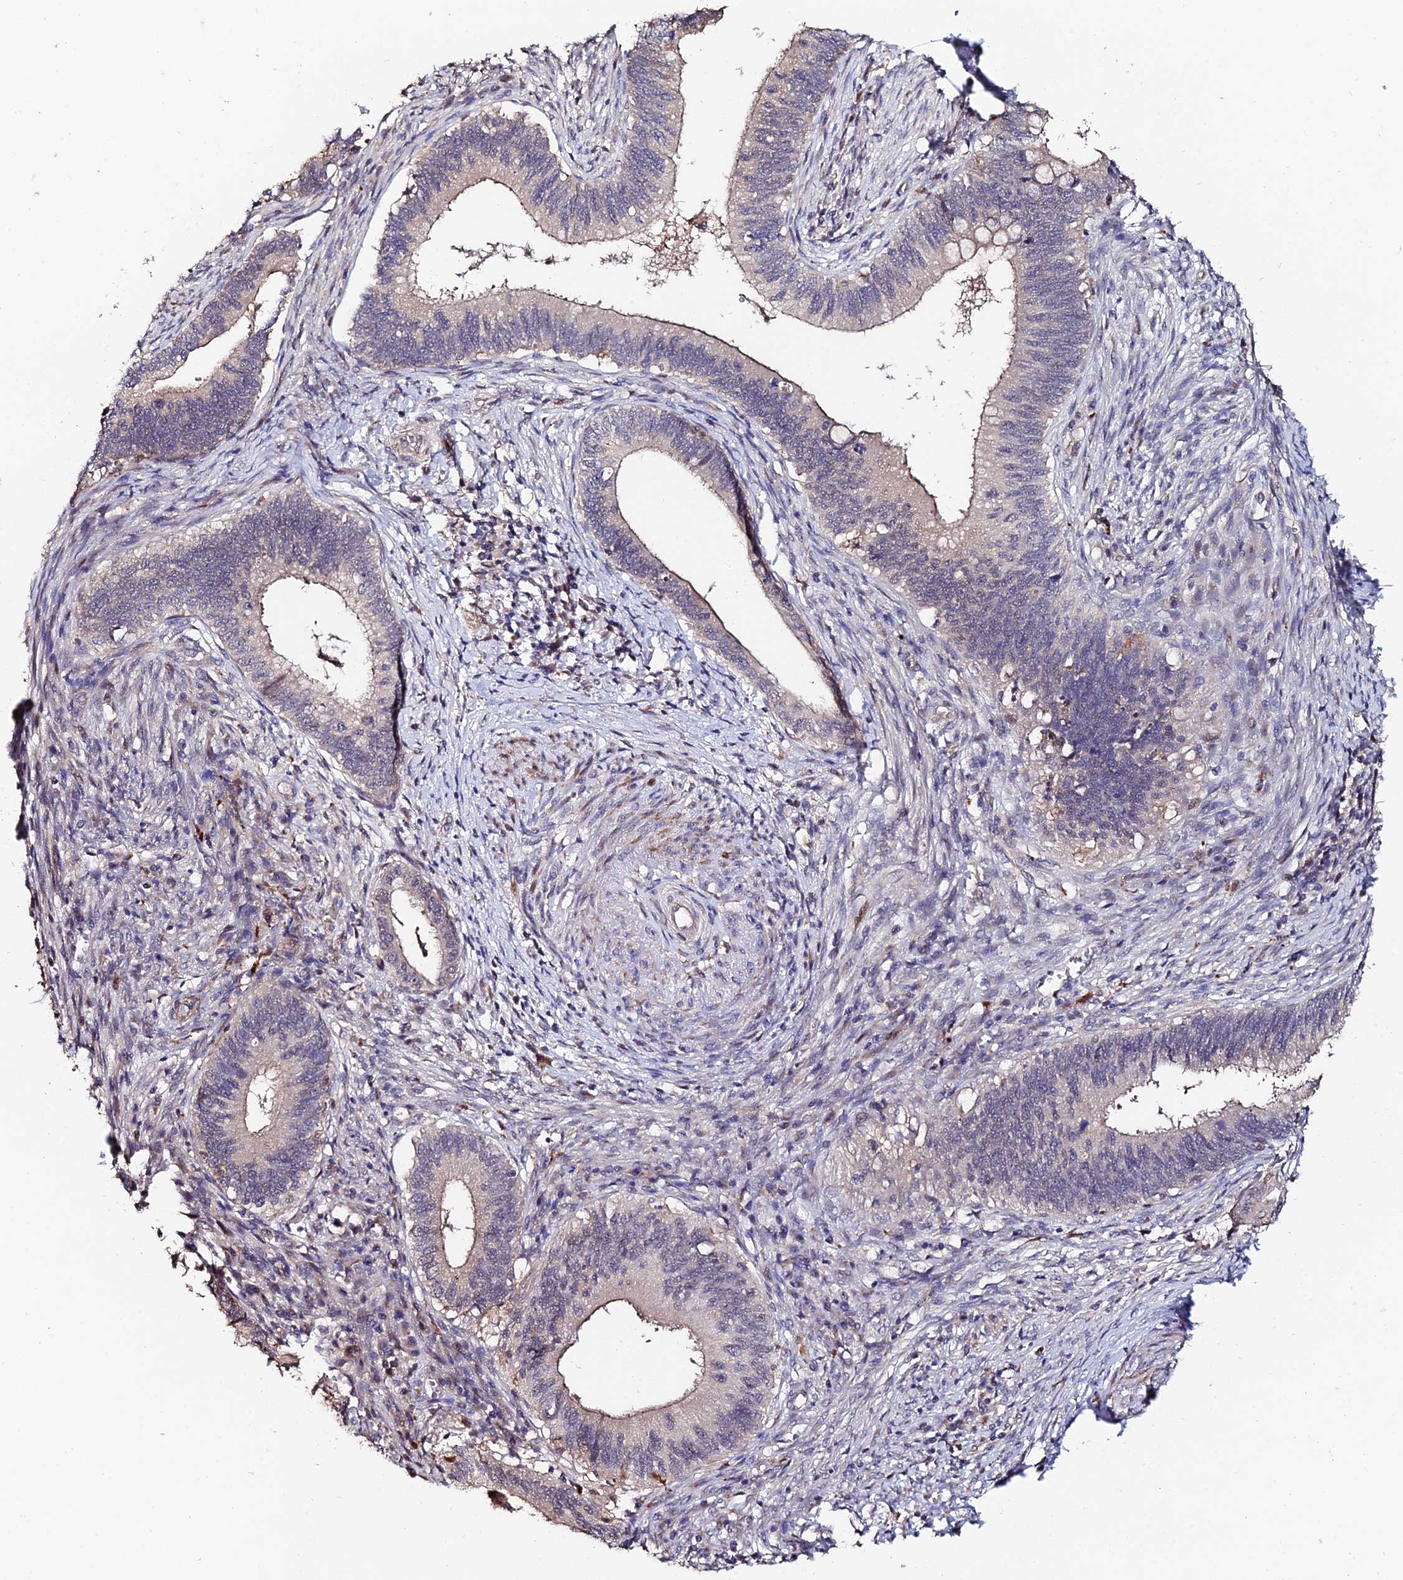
{"staining": {"intensity": "weak", "quantity": "25%-75%", "location": "cytoplasmic/membranous"}, "tissue": "cervical cancer", "cell_type": "Tumor cells", "image_type": "cancer", "snomed": [{"axis": "morphology", "description": "Adenocarcinoma, NOS"}, {"axis": "topography", "description": "Cervix"}], "caption": "Tumor cells demonstrate low levels of weak cytoplasmic/membranous positivity in about 25%-75% of cells in cervical cancer (adenocarcinoma).", "gene": "ACTR5", "patient": {"sex": "female", "age": 42}}